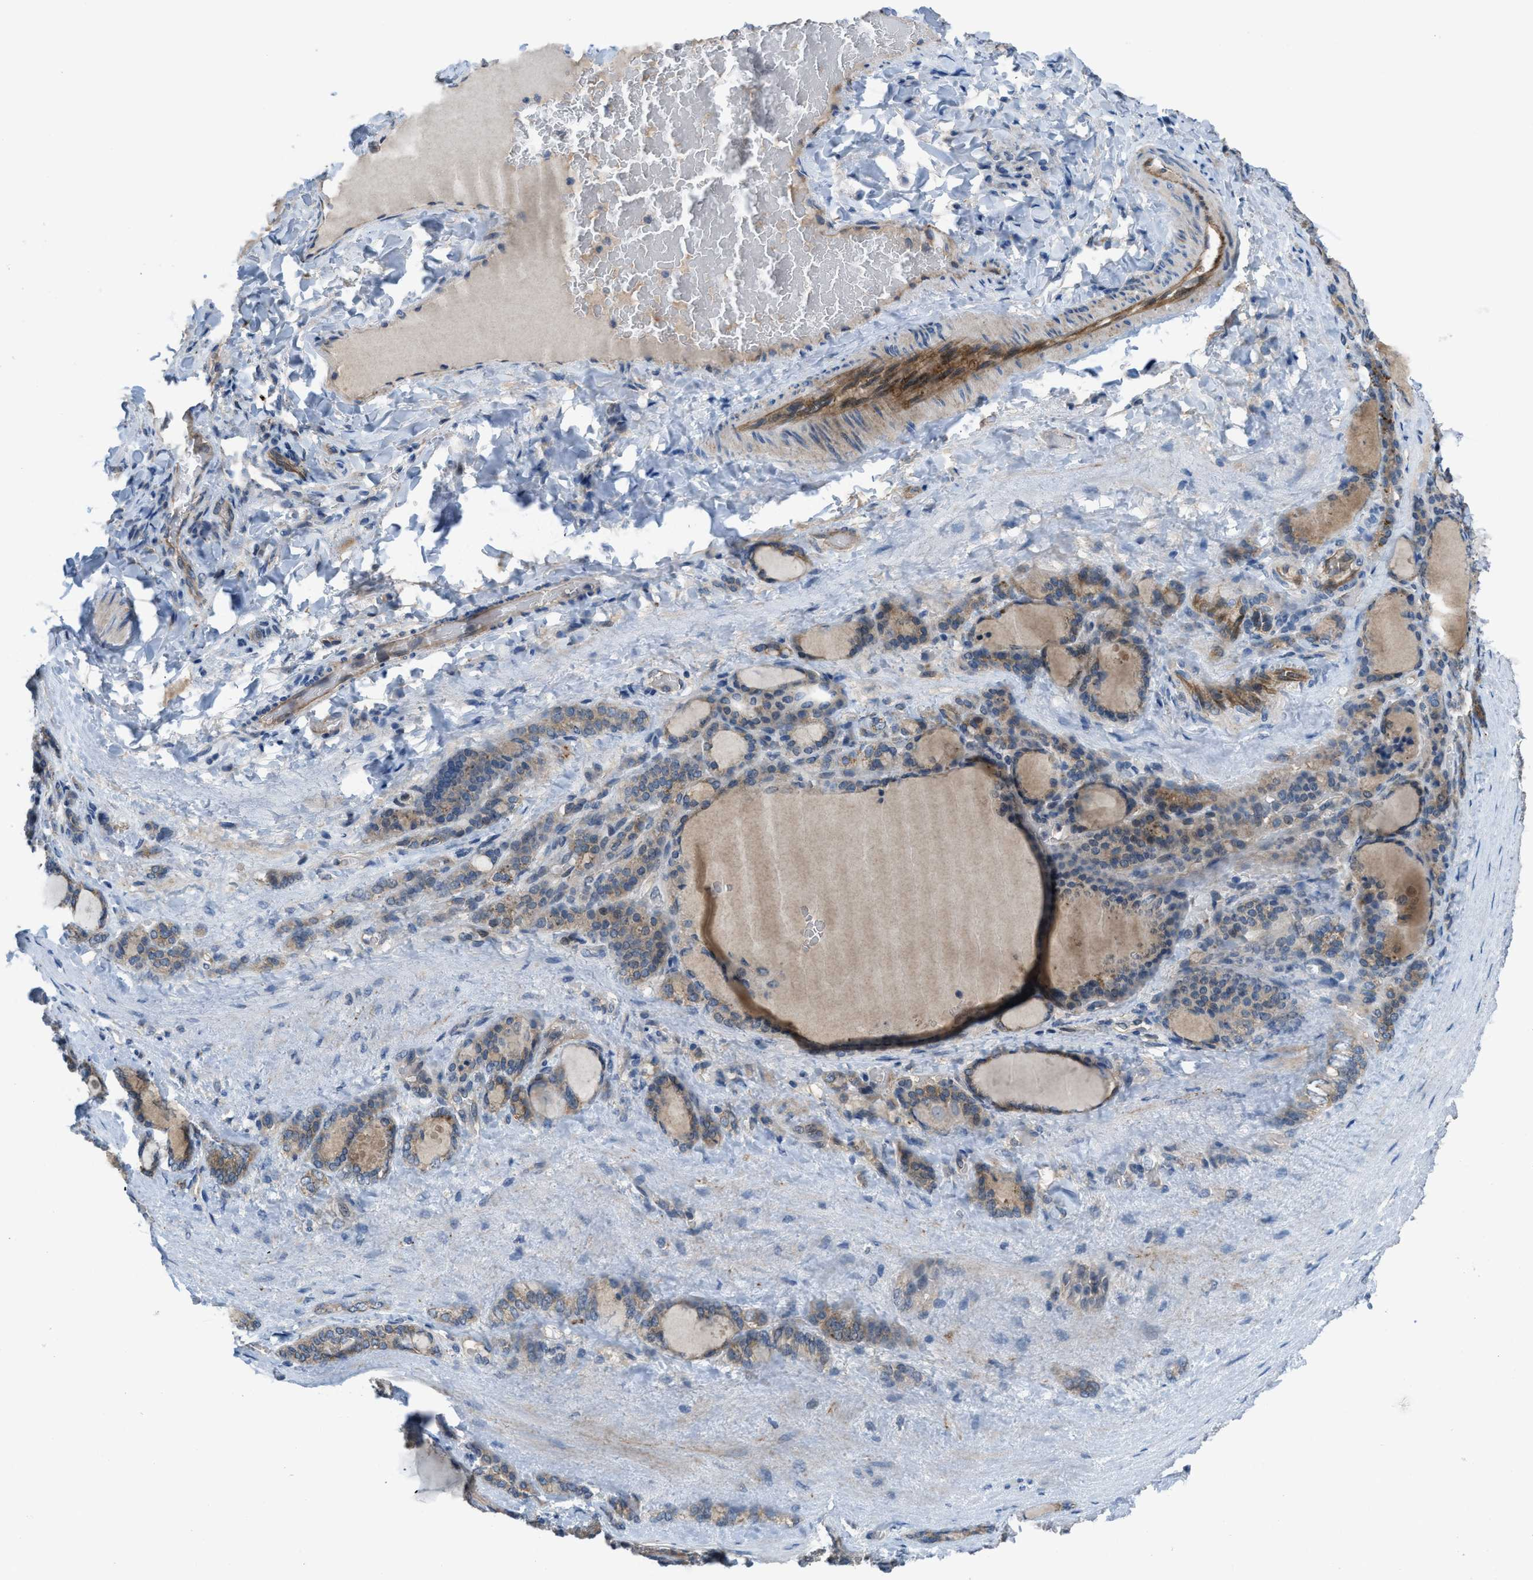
{"staining": {"intensity": "moderate", "quantity": ">75%", "location": "cytoplasmic/membranous"}, "tissue": "thyroid gland", "cell_type": "Glandular cells", "image_type": "normal", "snomed": [{"axis": "morphology", "description": "Normal tissue, NOS"}, {"axis": "topography", "description": "Thyroid gland"}], "caption": "Immunohistochemistry staining of benign thyroid gland, which displays medium levels of moderate cytoplasmic/membranous expression in approximately >75% of glandular cells indicating moderate cytoplasmic/membranous protein staining. The staining was performed using DAB (3,3'-diaminobenzidine) (brown) for protein detection and nuclei were counterstained in hematoxylin (blue).", "gene": "BAZ2B", "patient": {"sex": "female", "age": 28}}